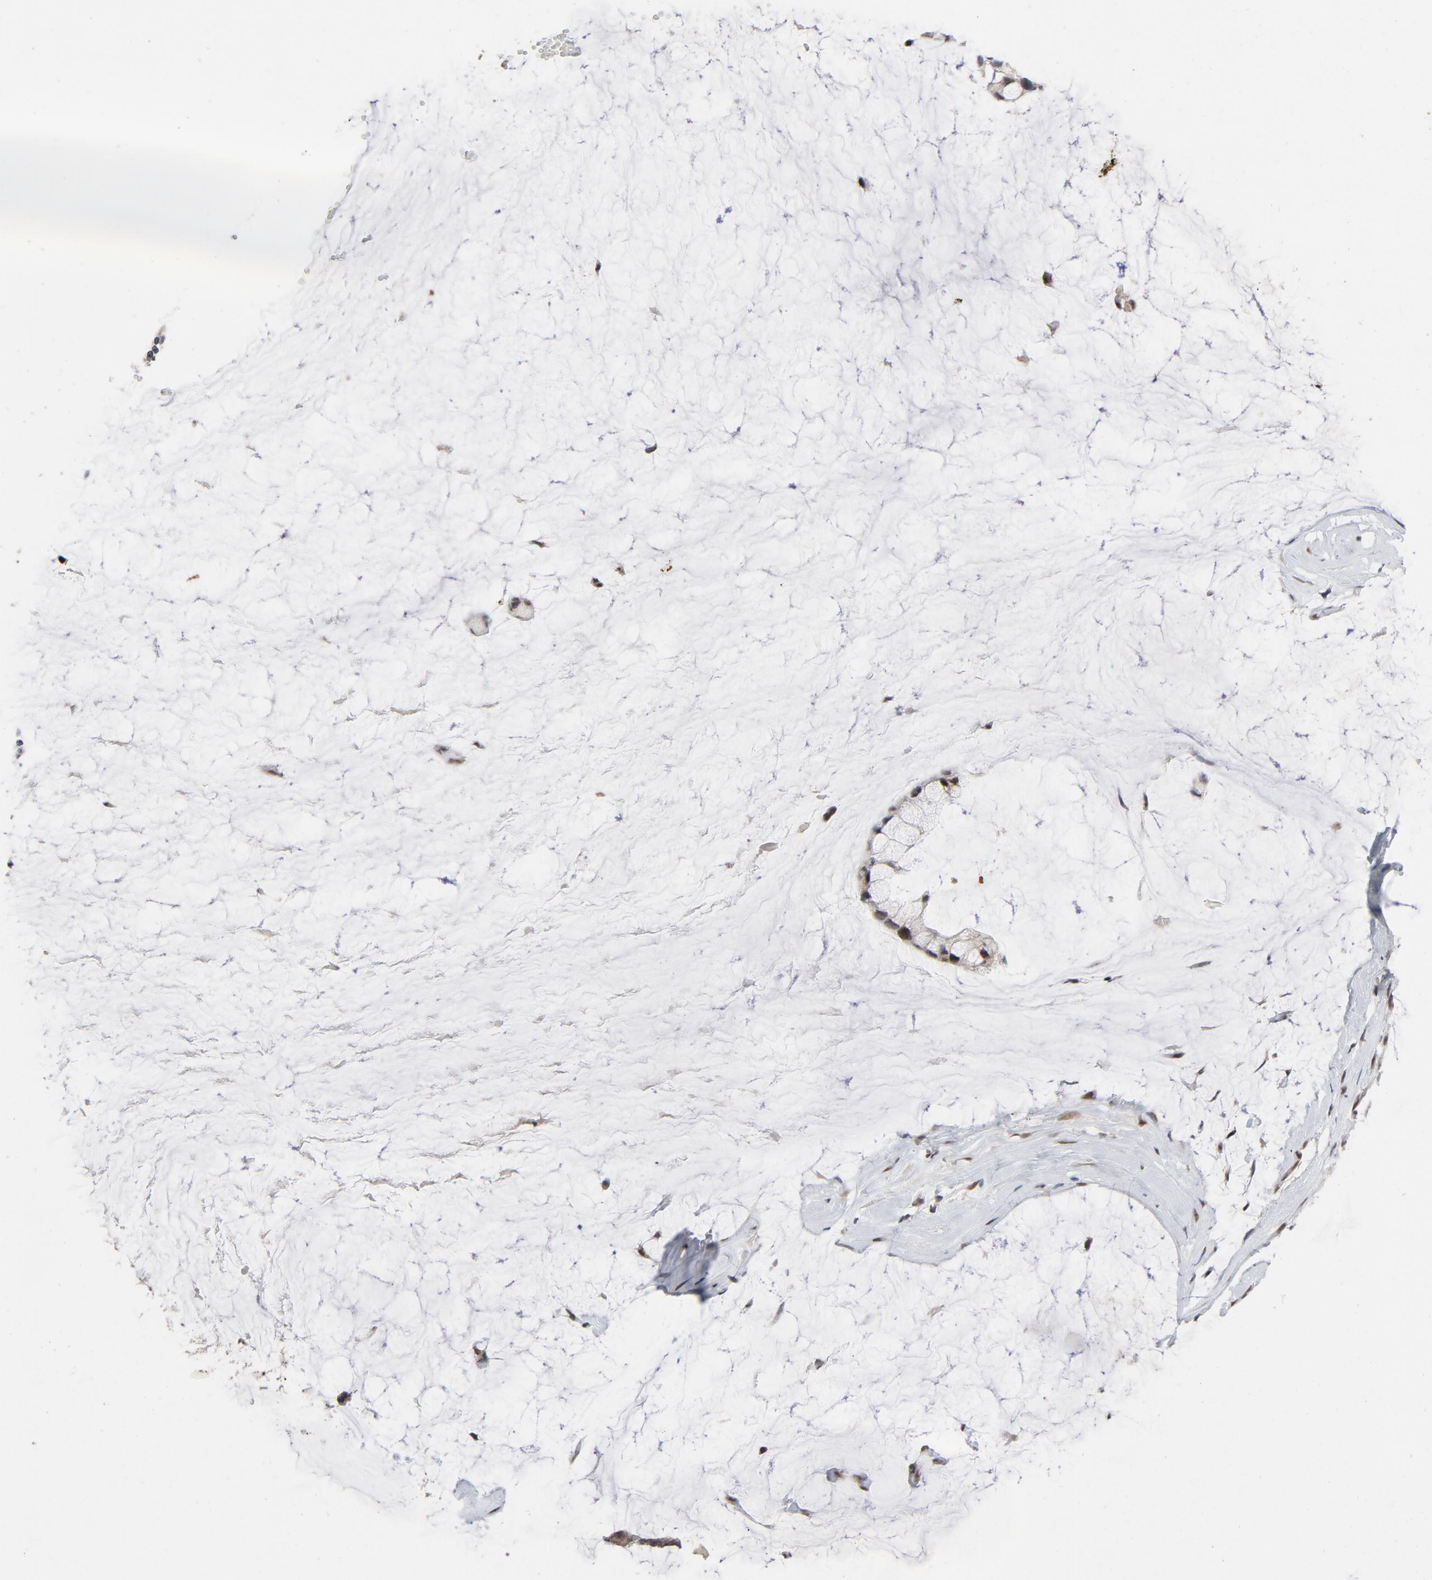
{"staining": {"intensity": "moderate", "quantity": ">75%", "location": "nuclear"}, "tissue": "ovarian cancer", "cell_type": "Tumor cells", "image_type": "cancer", "snomed": [{"axis": "morphology", "description": "Cystadenocarcinoma, mucinous, NOS"}, {"axis": "topography", "description": "Ovary"}], "caption": "This histopathology image displays ovarian mucinous cystadenocarcinoma stained with immunohistochemistry to label a protein in brown. The nuclear of tumor cells show moderate positivity for the protein. Nuclei are counter-stained blue.", "gene": "ZKSCAN8", "patient": {"sex": "female", "age": 39}}